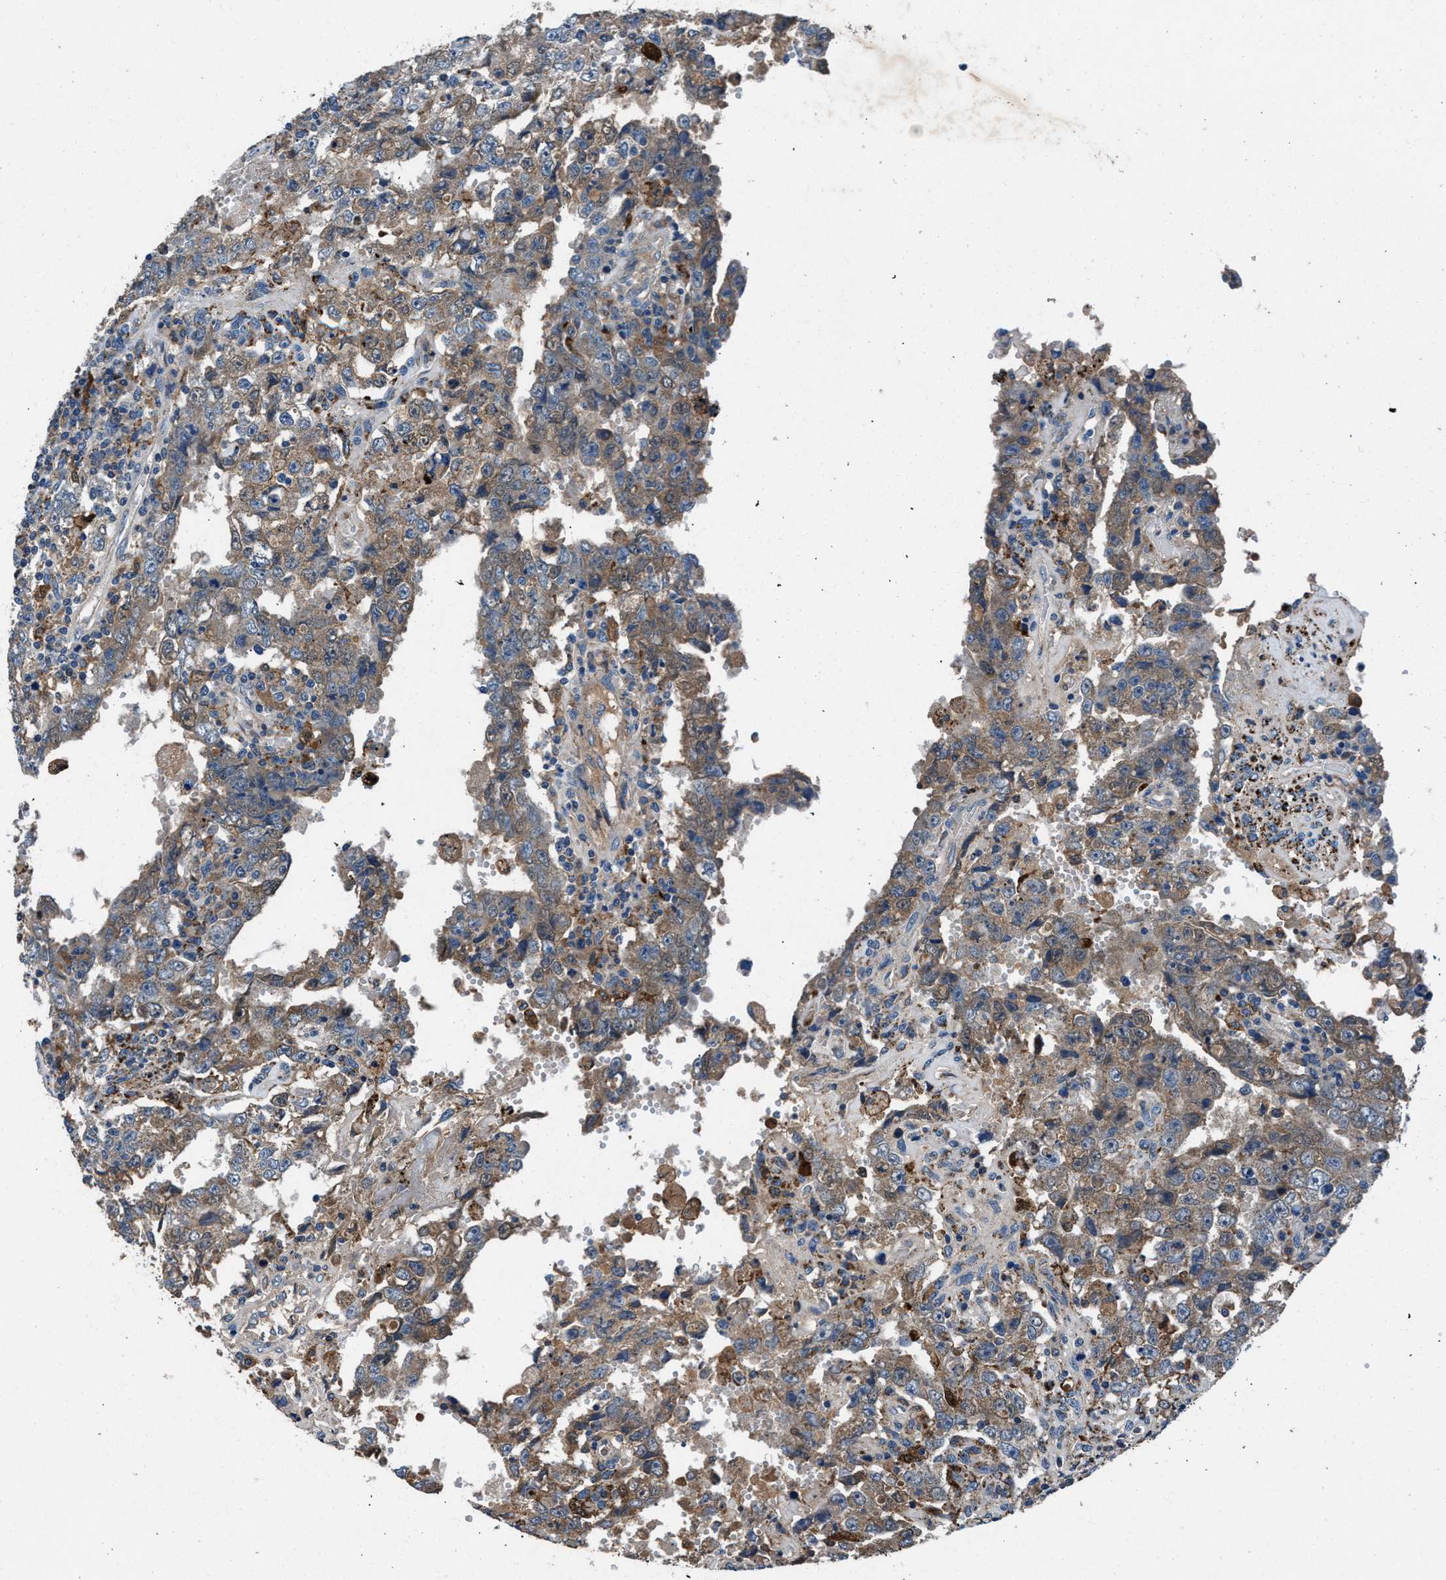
{"staining": {"intensity": "weak", "quantity": ">75%", "location": "cytoplasmic/membranous"}, "tissue": "testis cancer", "cell_type": "Tumor cells", "image_type": "cancer", "snomed": [{"axis": "morphology", "description": "Carcinoma, Embryonal, NOS"}, {"axis": "topography", "description": "Testis"}], "caption": "Approximately >75% of tumor cells in embryonal carcinoma (testis) demonstrate weak cytoplasmic/membranous protein expression as visualized by brown immunohistochemical staining.", "gene": "FAM221A", "patient": {"sex": "male", "age": 26}}